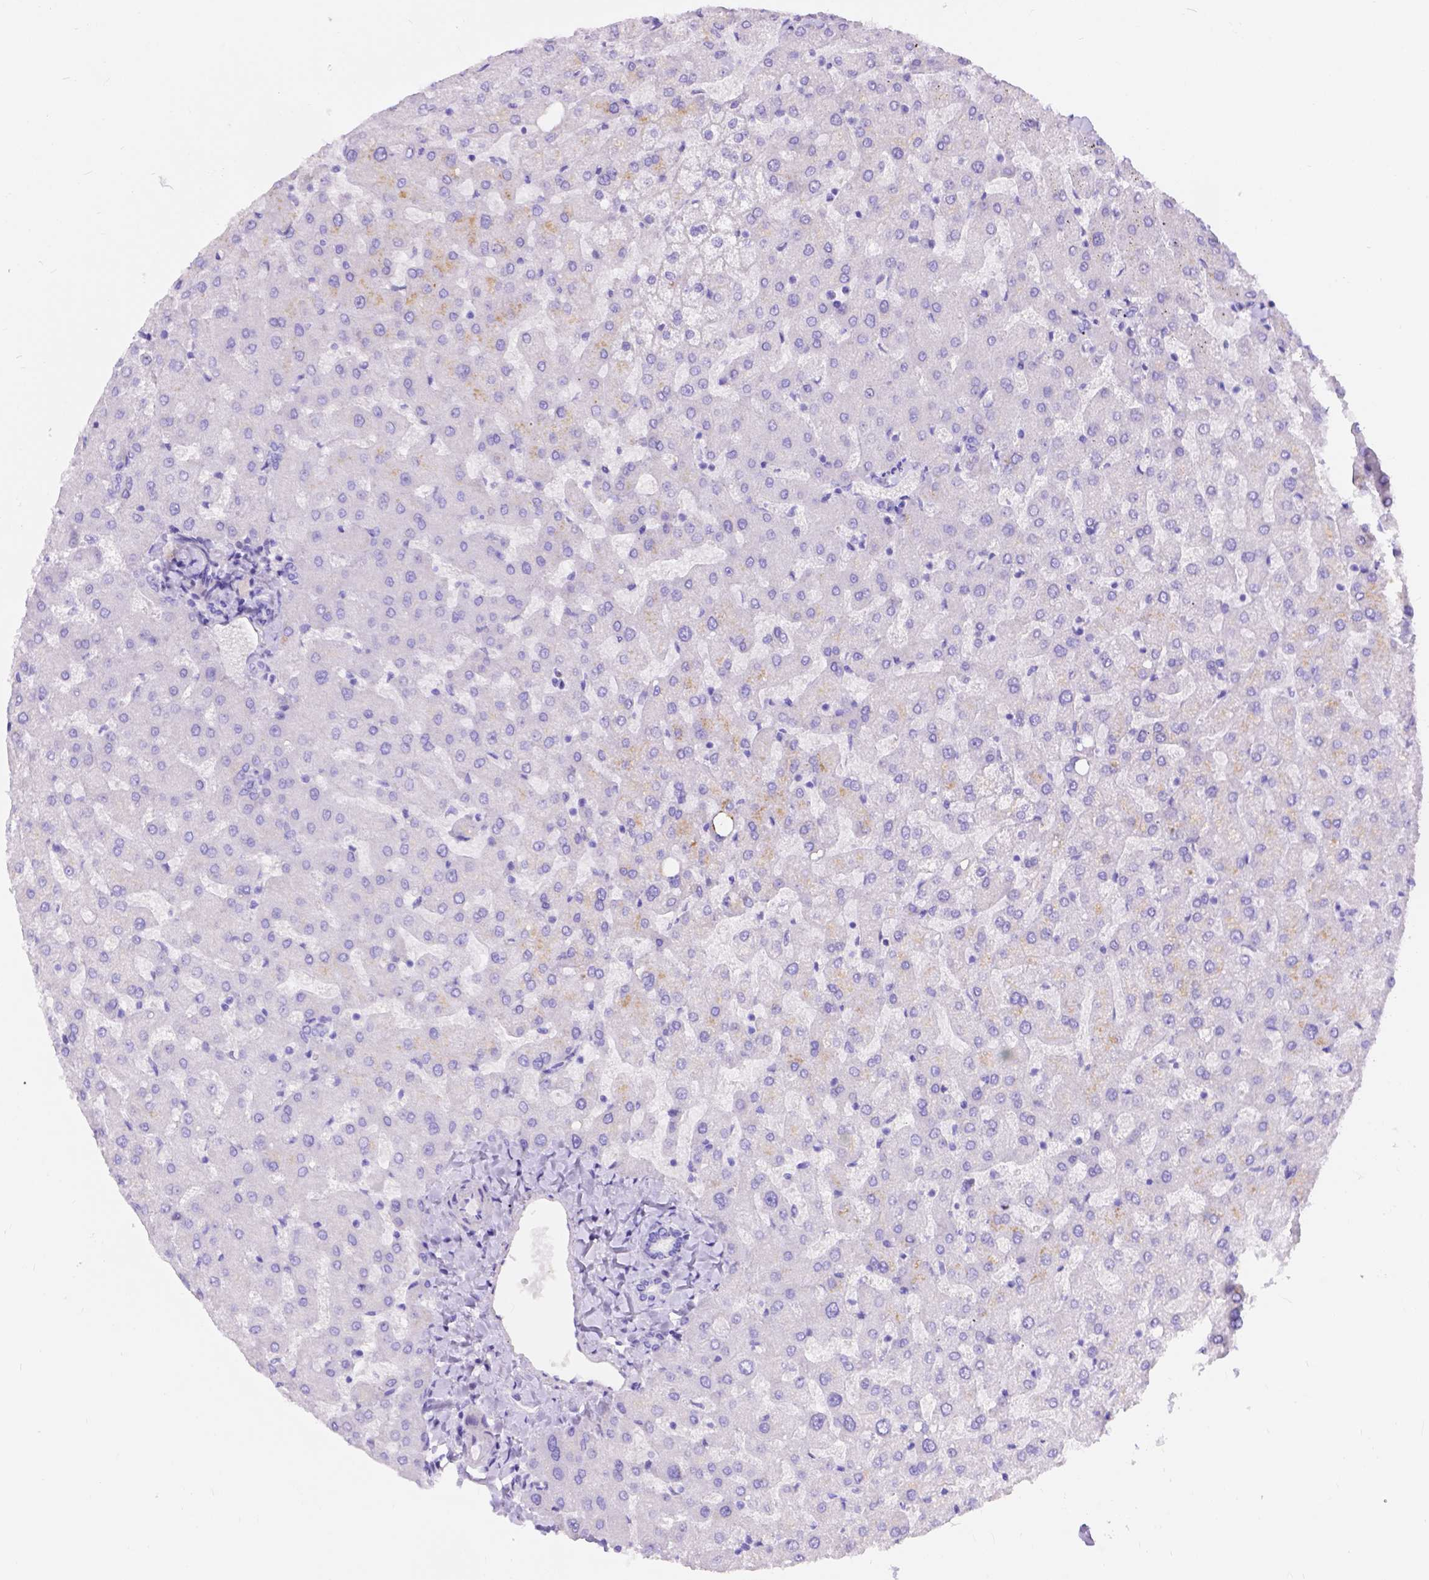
{"staining": {"intensity": "negative", "quantity": "none", "location": "none"}, "tissue": "liver", "cell_type": "Cholangiocytes", "image_type": "normal", "snomed": [{"axis": "morphology", "description": "Normal tissue, NOS"}, {"axis": "topography", "description": "Liver"}], "caption": "Image shows no protein positivity in cholangiocytes of normal liver. (DAB immunohistochemistry visualized using brightfield microscopy, high magnification).", "gene": "KLHL10", "patient": {"sex": "female", "age": 50}}